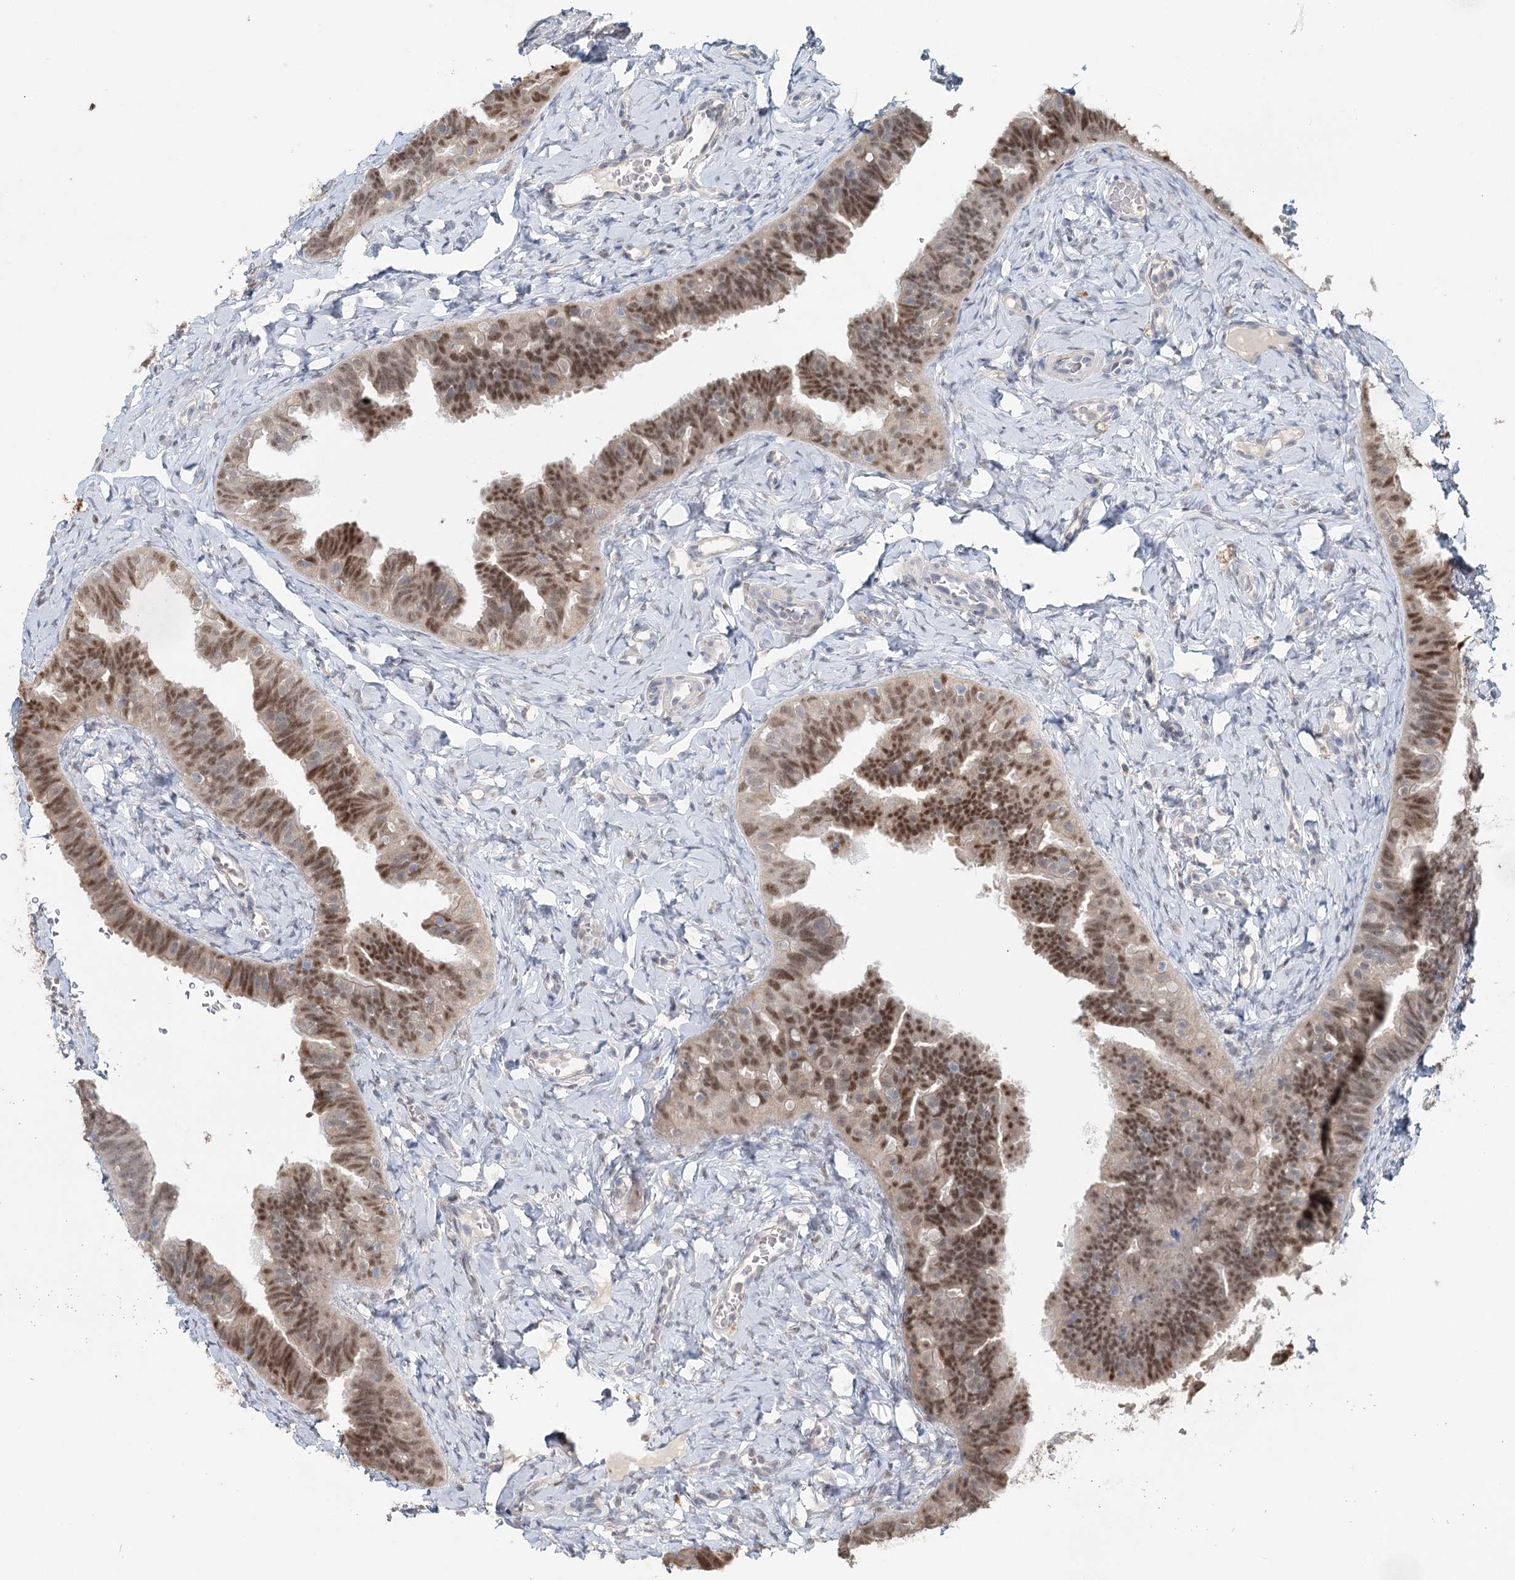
{"staining": {"intensity": "moderate", "quantity": "25%-75%", "location": "nuclear"}, "tissue": "fallopian tube", "cell_type": "Glandular cells", "image_type": "normal", "snomed": [{"axis": "morphology", "description": "Normal tissue, NOS"}, {"axis": "topography", "description": "Fallopian tube"}], "caption": "The immunohistochemical stain highlights moderate nuclear staining in glandular cells of benign fallopian tube.", "gene": "ADK", "patient": {"sex": "female", "age": 65}}